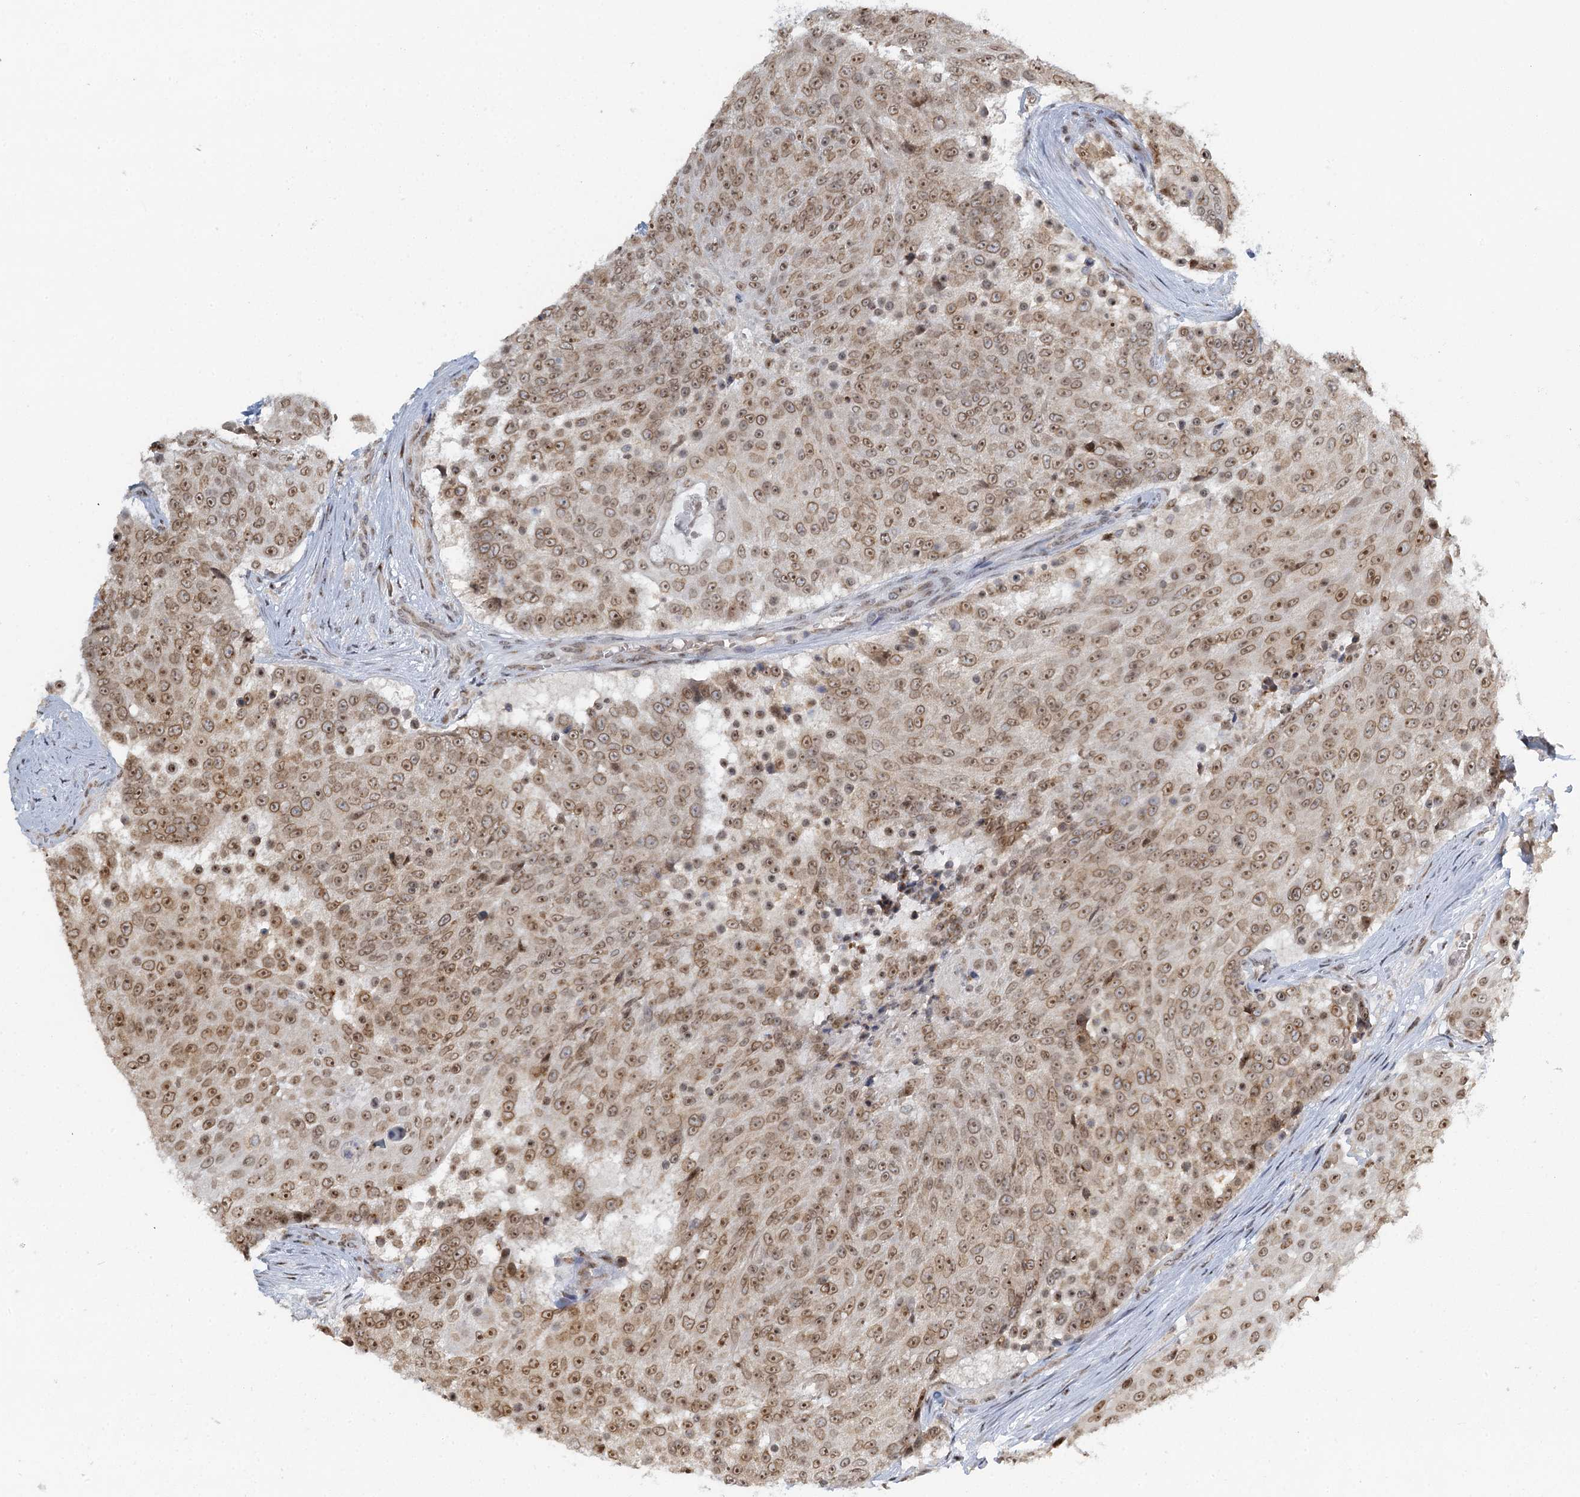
{"staining": {"intensity": "moderate", "quantity": ">75%", "location": "cytoplasmic/membranous,nuclear"}, "tissue": "urothelial cancer", "cell_type": "Tumor cells", "image_type": "cancer", "snomed": [{"axis": "morphology", "description": "Urothelial carcinoma, High grade"}, {"axis": "topography", "description": "Urinary bladder"}], "caption": "Immunohistochemical staining of human urothelial carcinoma (high-grade) reveals medium levels of moderate cytoplasmic/membranous and nuclear positivity in approximately >75% of tumor cells.", "gene": "TREX1", "patient": {"sex": "female", "age": 63}}